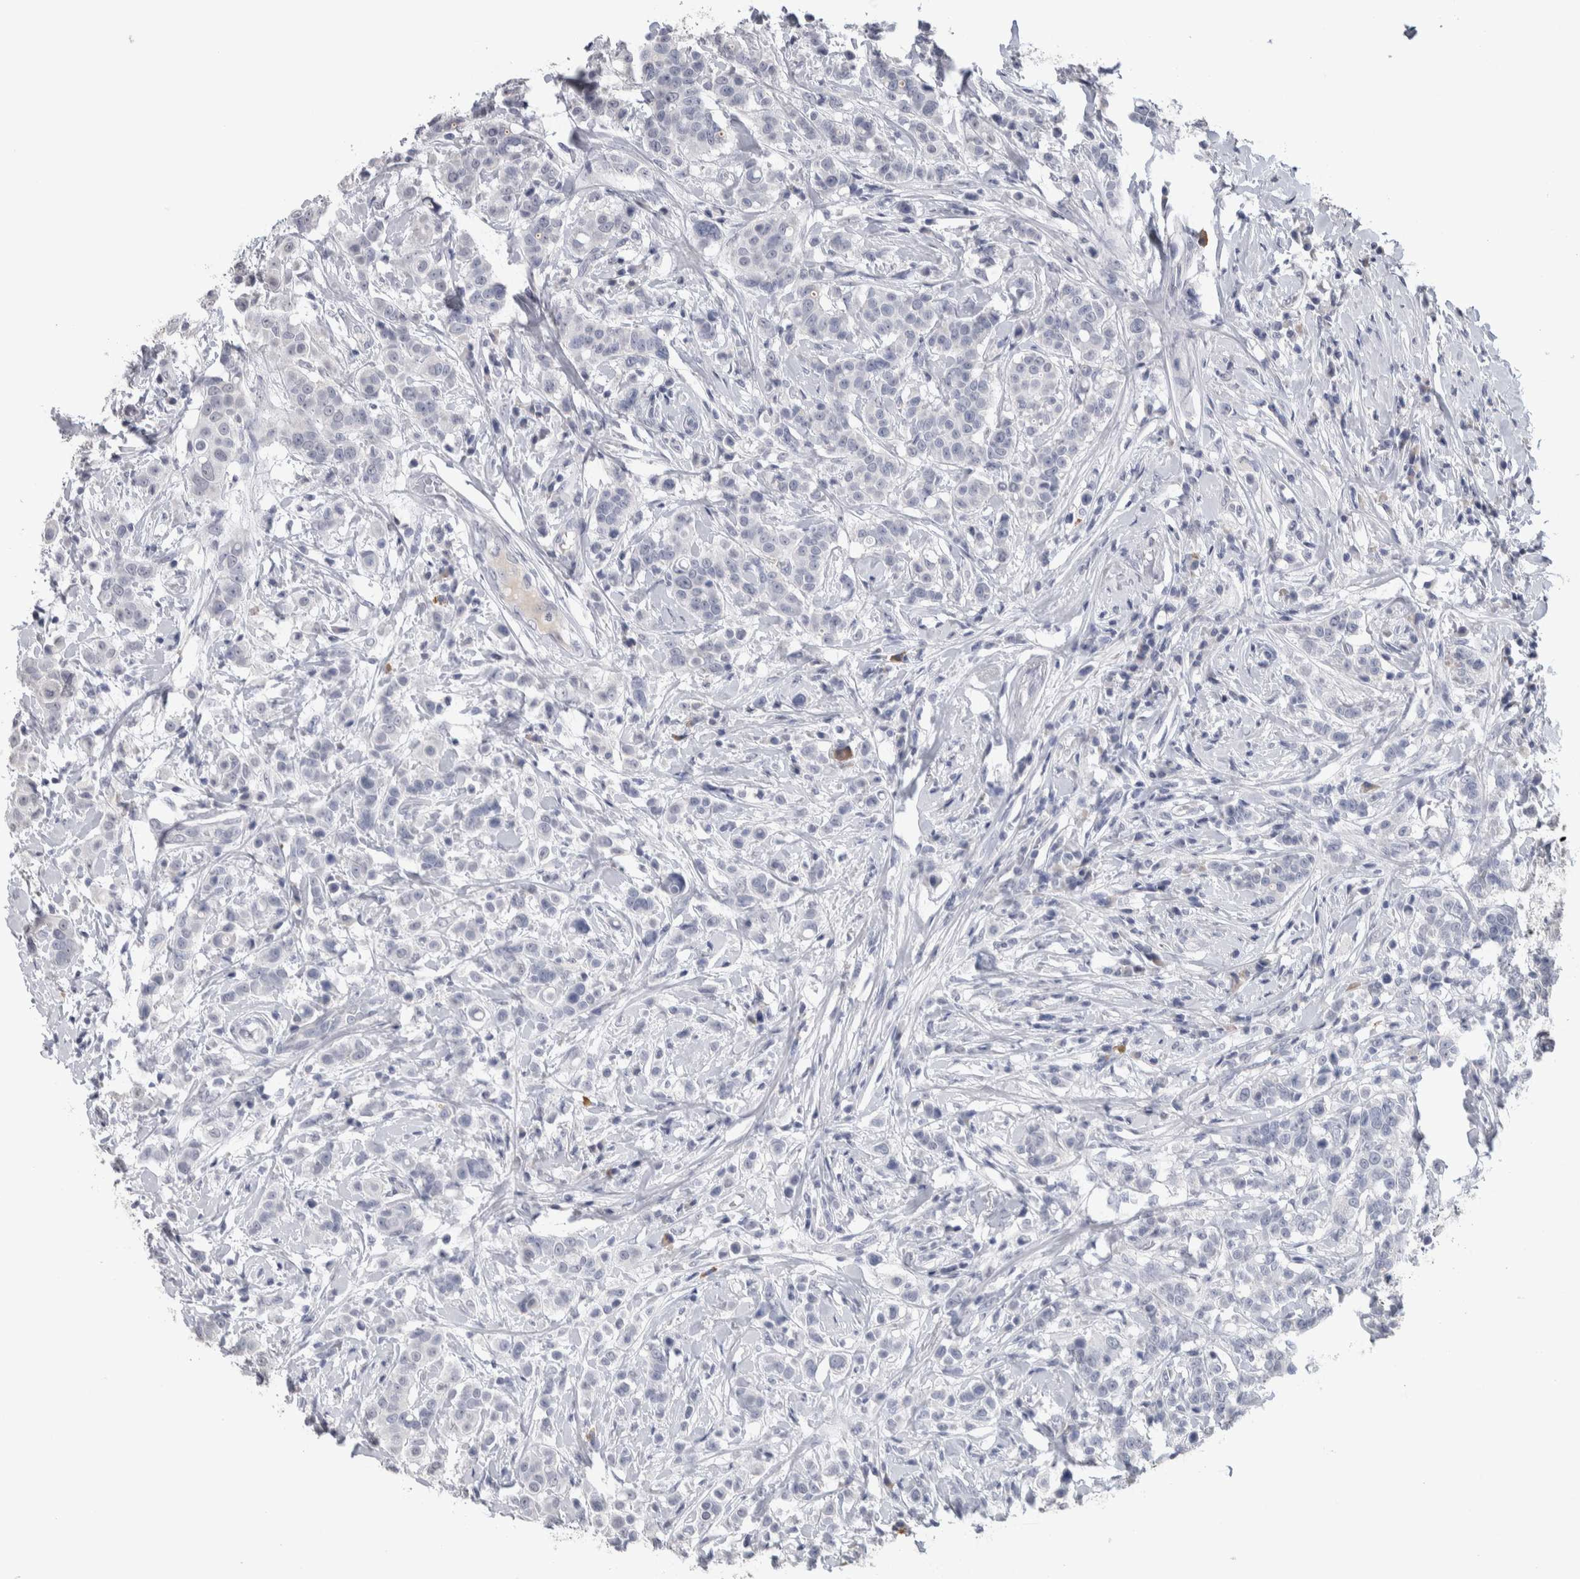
{"staining": {"intensity": "negative", "quantity": "none", "location": "none"}, "tissue": "breast cancer", "cell_type": "Tumor cells", "image_type": "cancer", "snomed": [{"axis": "morphology", "description": "Duct carcinoma"}, {"axis": "topography", "description": "Breast"}], "caption": "The histopathology image exhibits no significant expression in tumor cells of breast cancer.", "gene": "TMEM102", "patient": {"sex": "female", "age": 27}}